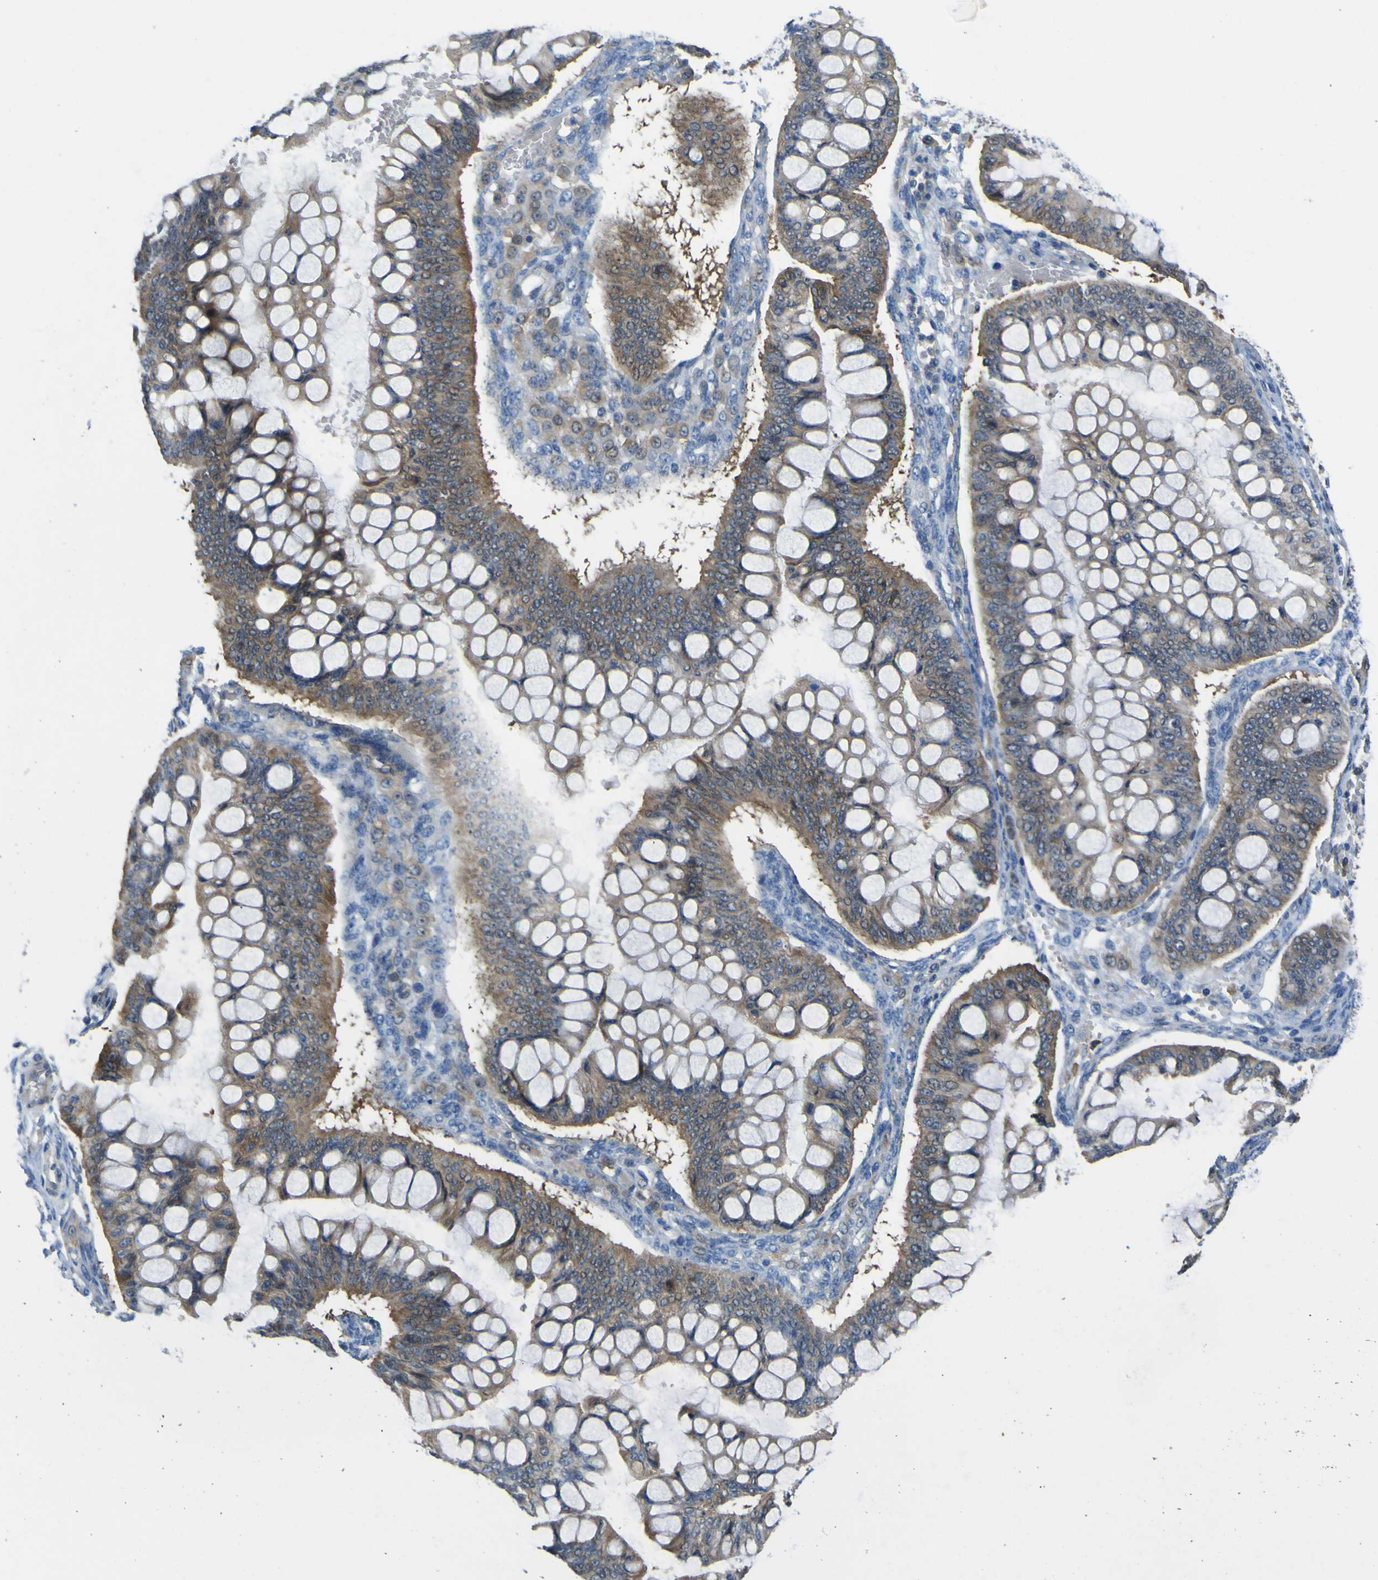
{"staining": {"intensity": "moderate", "quantity": ">75%", "location": "cytoplasmic/membranous"}, "tissue": "ovarian cancer", "cell_type": "Tumor cells", "image_type": "cancer", "snomed": [{"axis": "morphology", "description": "Cystadenocarcinoma, mucinous, NOS"}, {"axis": "topography", "description": "Ovary"}], "caption": "A high-resolution photomicrograph shows immunohistochemistry (IHC) staining of mucinous cystadenocarcinoma (ovarian), which displays moderate cytoplasmic/membranous expression in about >75% of tumor cells.", "gene": "EML2", "patient": {"sex": "female", "age": 73}}